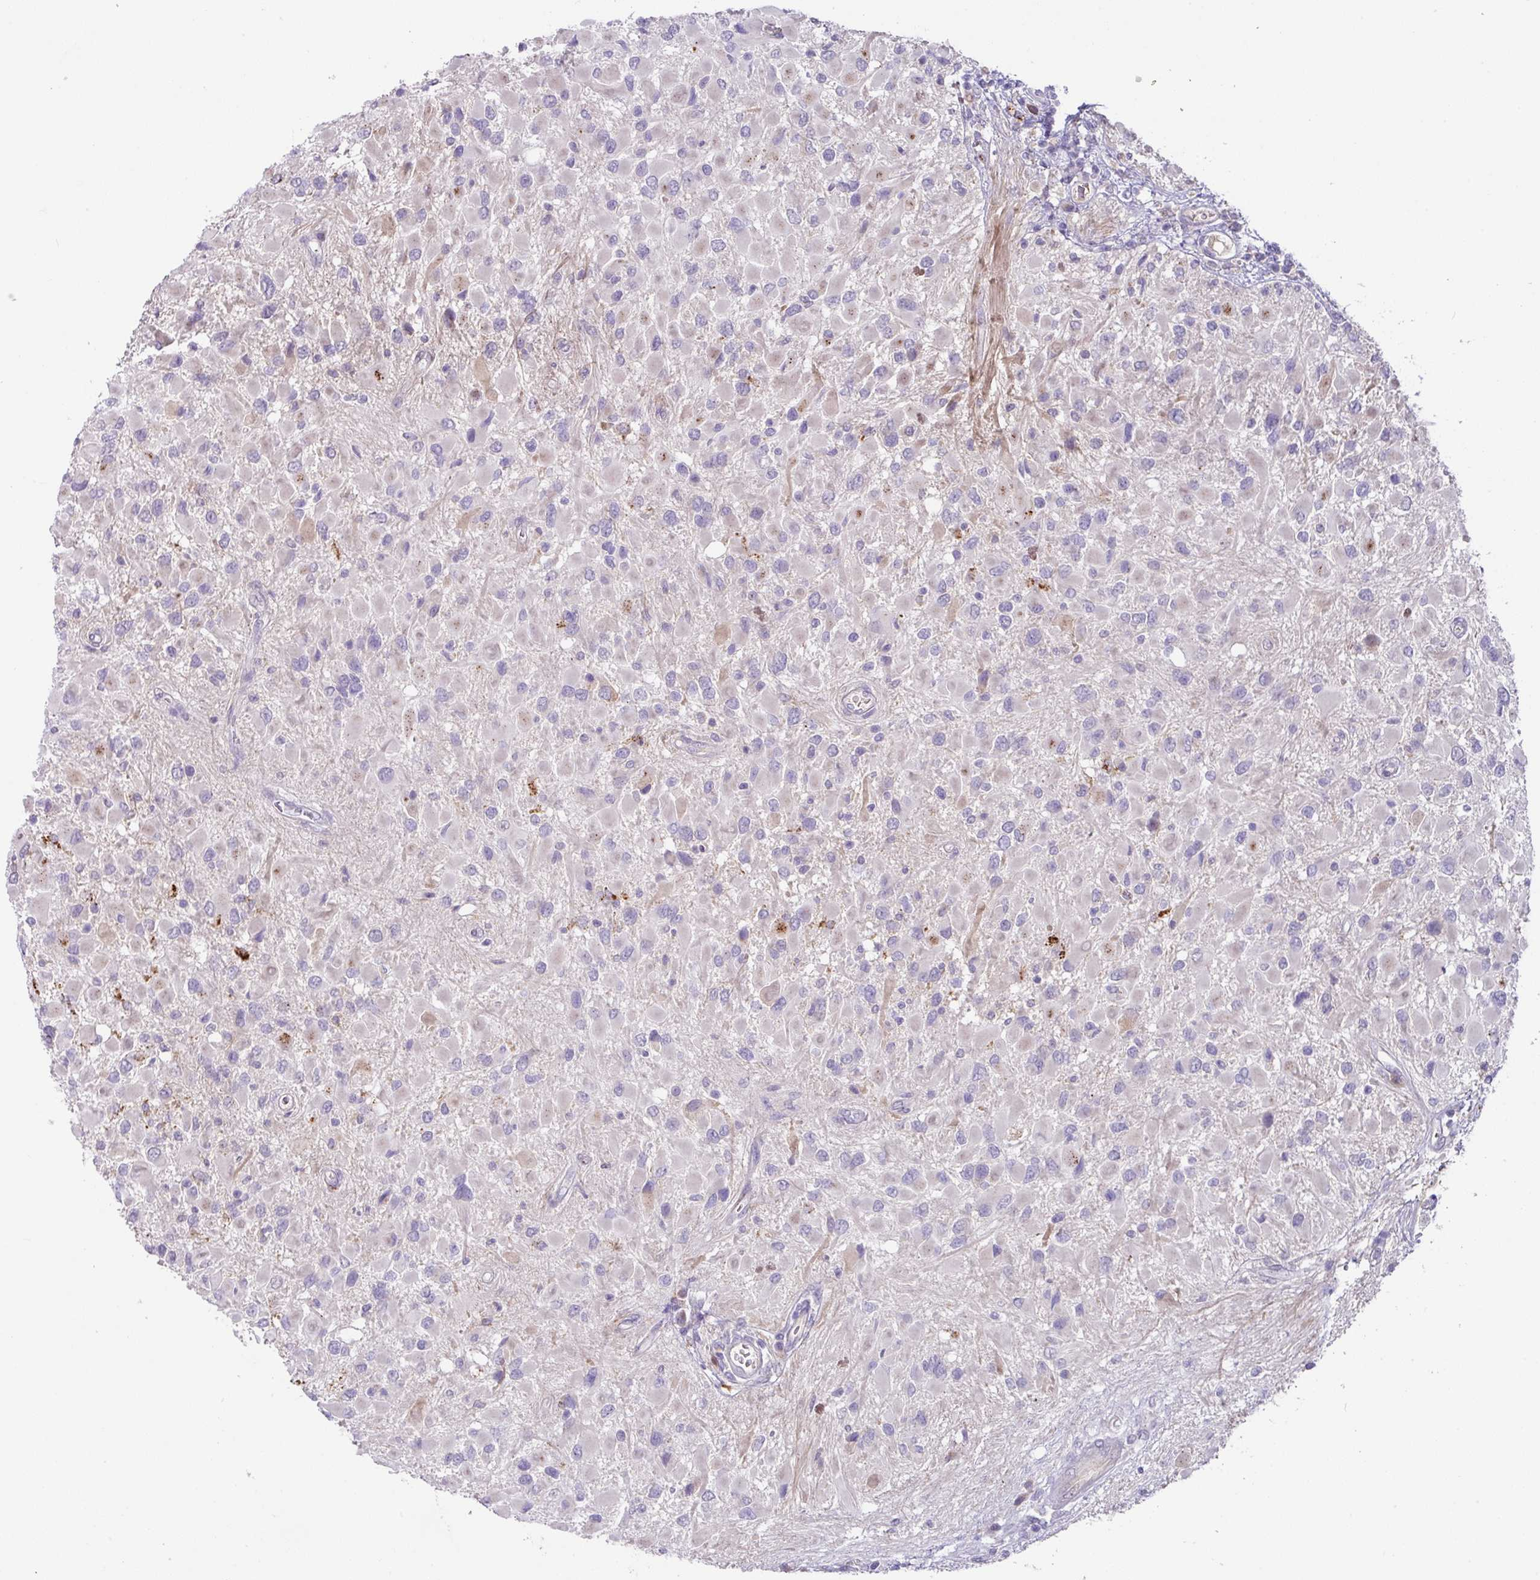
{"staining": {"intensity": "negative", "quantity": "none", "location": "none"}, "tissue": "glioma", "cell_type": "Tumor cells", "image_type": "cancer", "snomed": [{"axis": "morphology", "description": "Glioma, malignant, High grade"}, {"axis": "topography", "description": "Brain"}], "caption": "Immunohistochemistry (IHC) of glioma exhibits no positivity in tumor cells. The staining is performed using DAB (3,3'-diaminobenzidine) brown chromogen with nuclei counter-stained in using hematoxylin.", "gene": "PLEKHH3", "patient": {"sex": "male", "age": 53}}